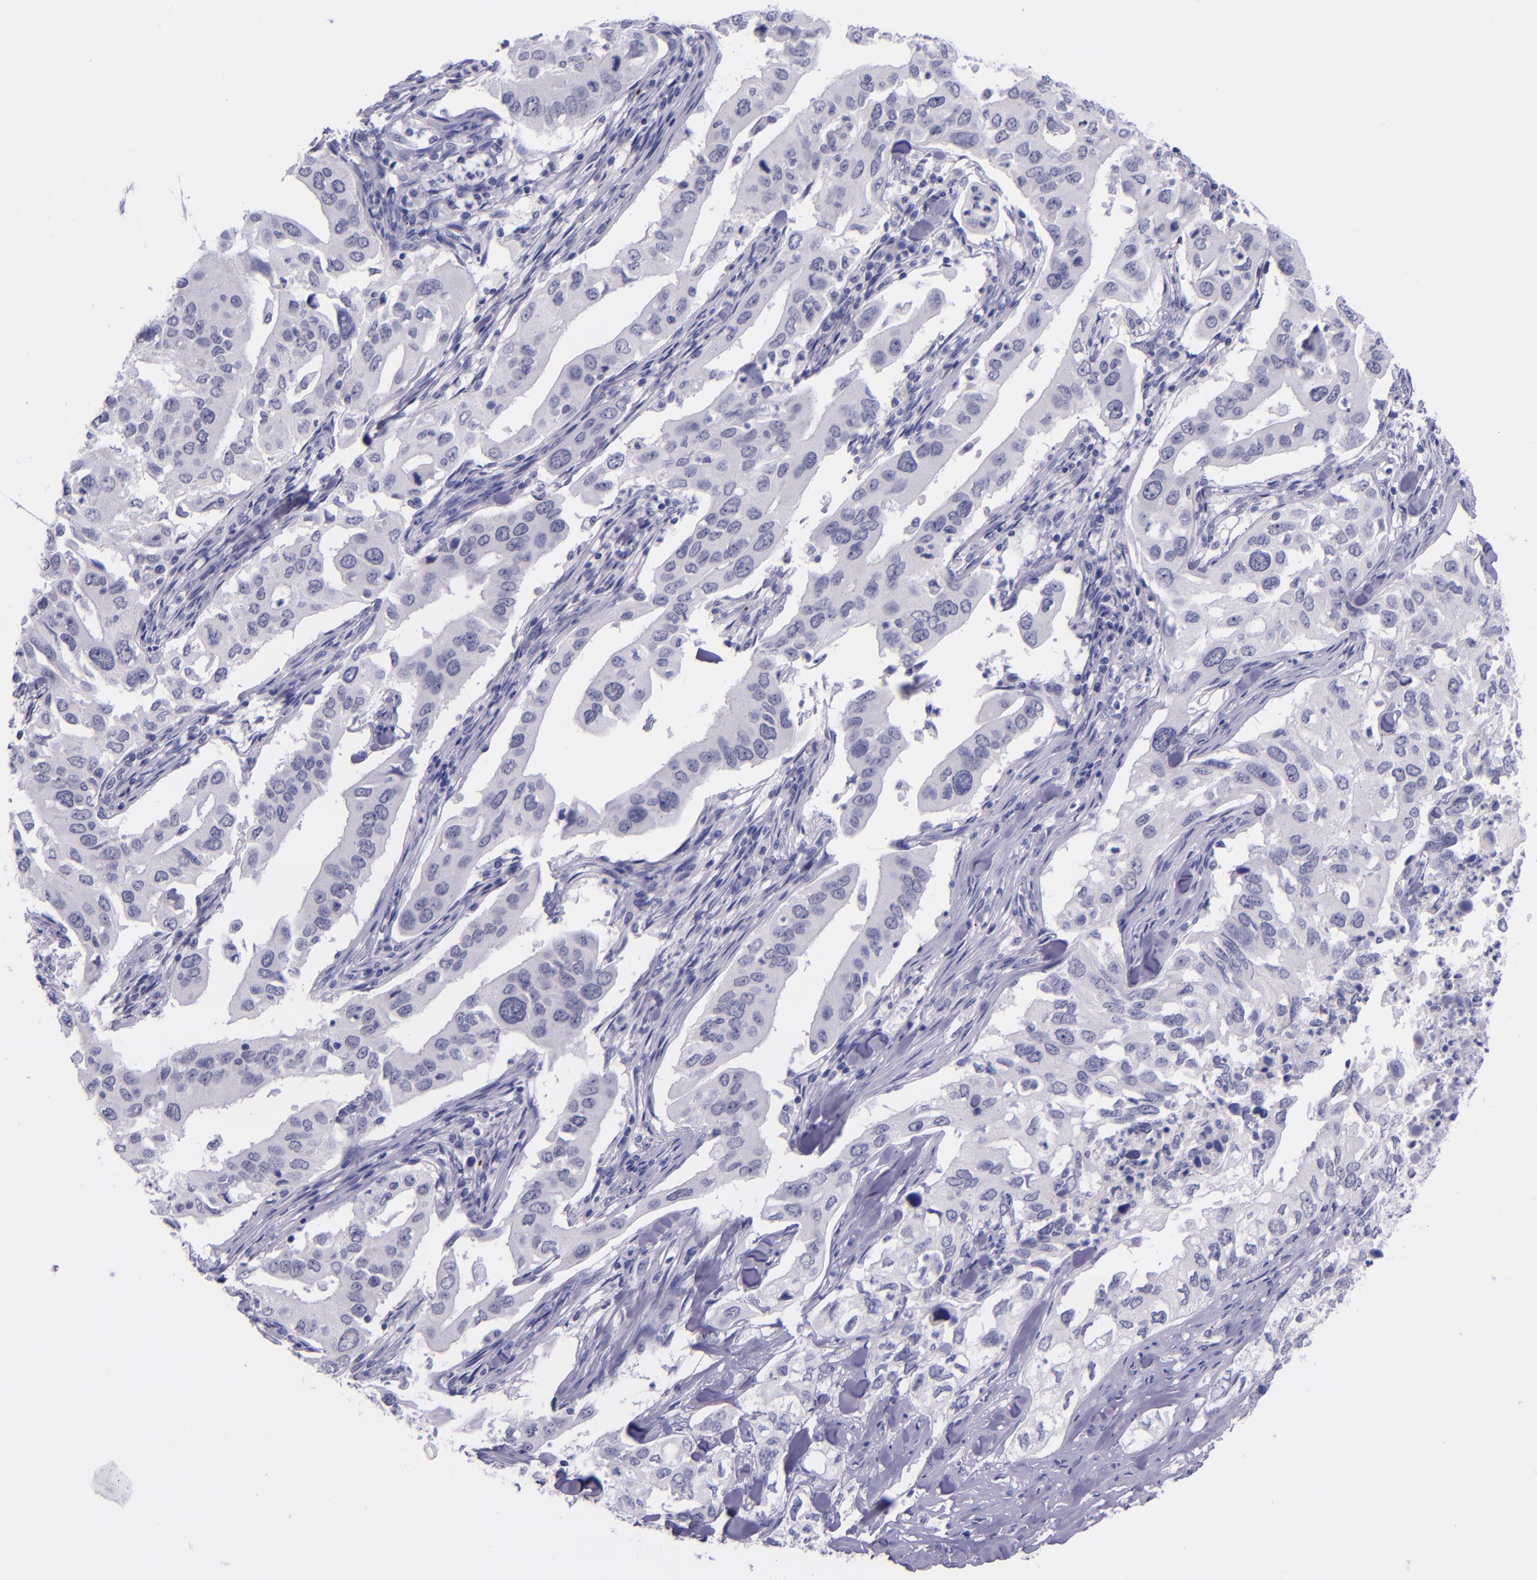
{"staining": {"intensity": "negative", "quantity": "none", "location": "none"}, "tissue": "lung cancer", "cell_type": "Tumor cells", "image_type": "cancer", "snomed": [{"axis": "morphology", "description": "Adenocarcinoma, NOS"}, {"axis": "topography", "description": "Lung"}], "caption": "The IHC photomicrograph has no significant staining in tumor cells of lung cancer tissue. (DAB IHC, high magnification).", "gene": "SELE", "patient": {"sex": "male", "age": 48}}